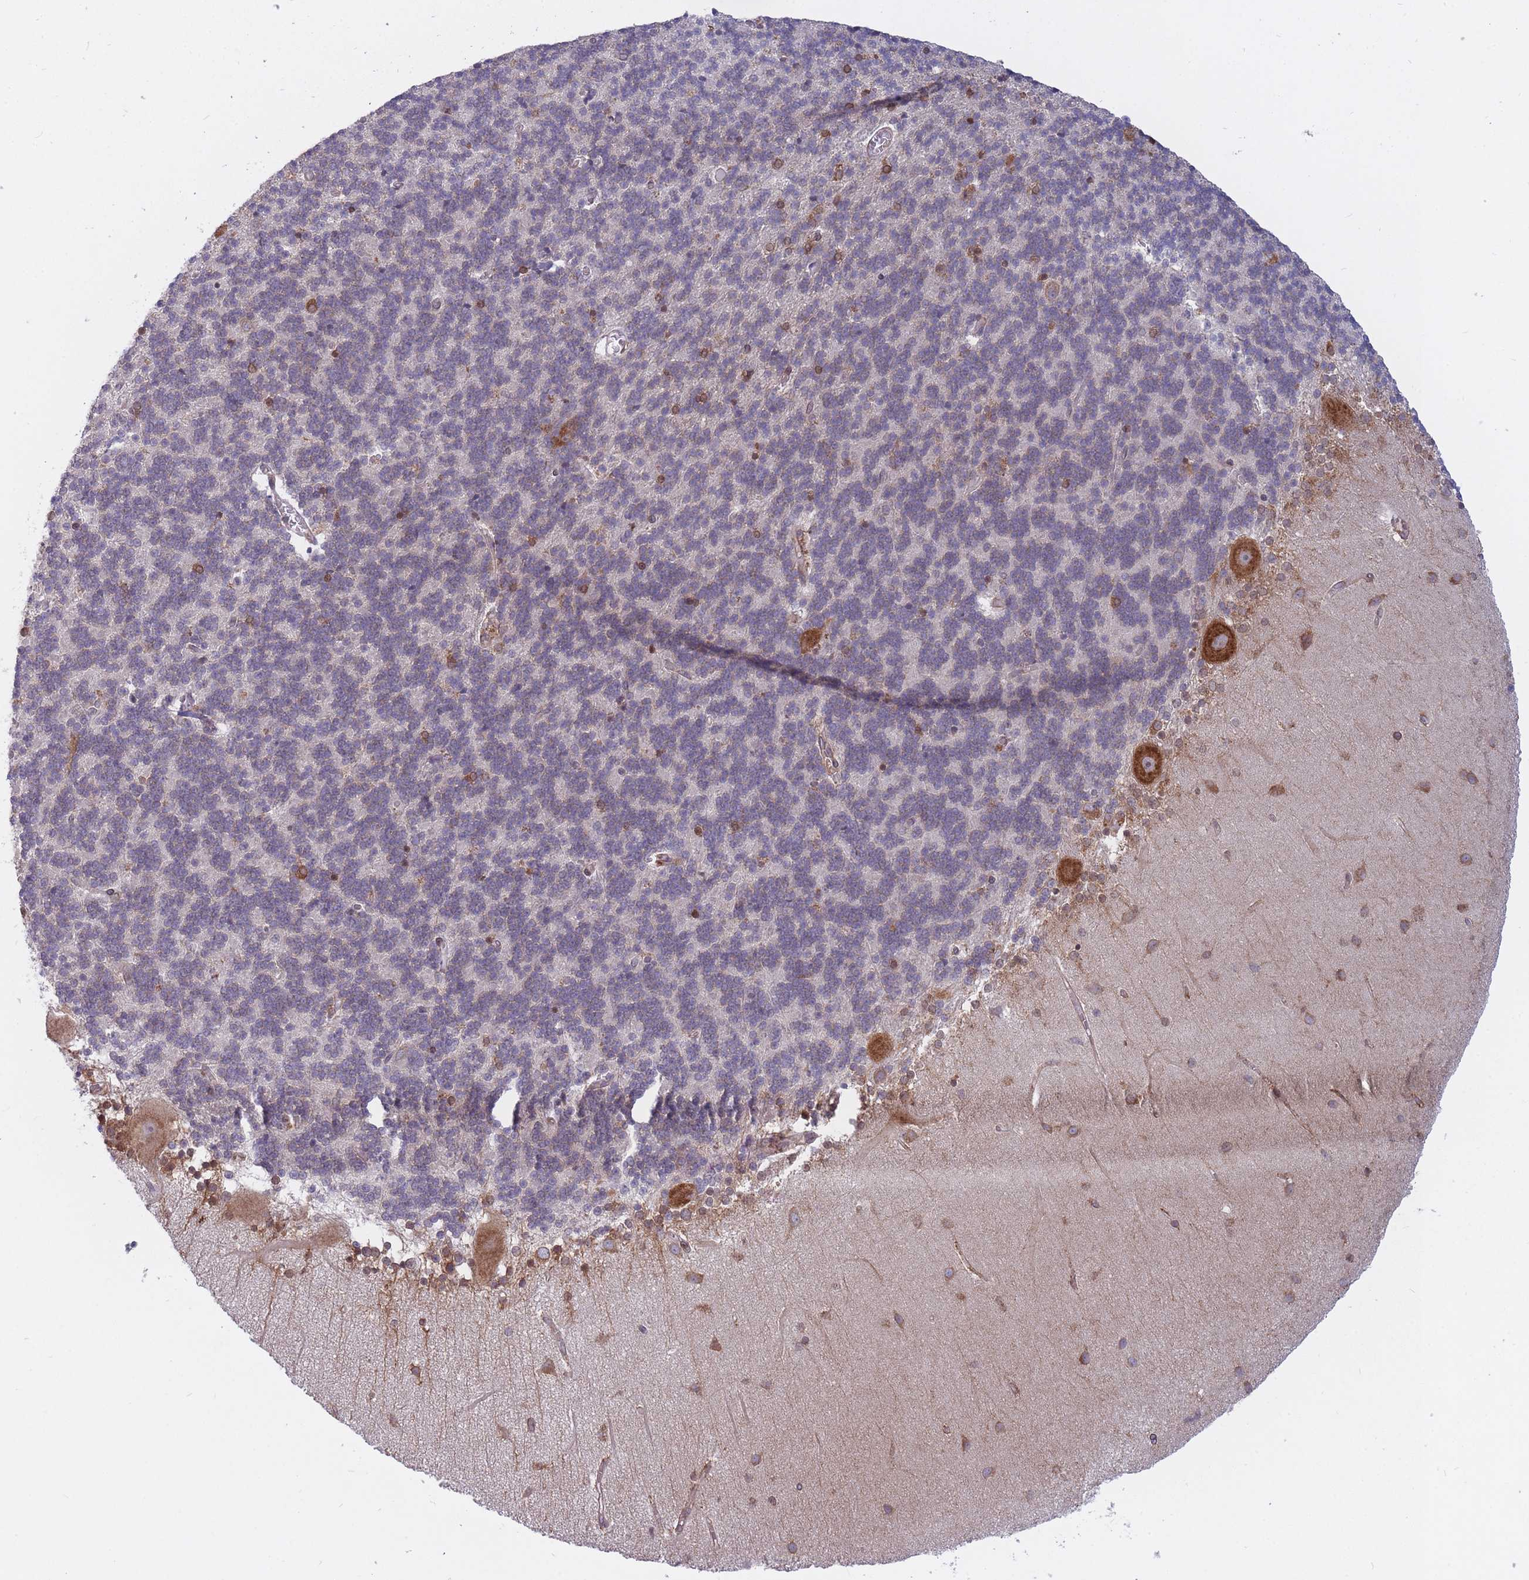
{"staining": {"intensity": "weak", "quantity": "25%-75%", "location": "cytoplasmic/membranous"}, "tissue": "cerebellum", "cell_type": "Cells in granular layer", "image_type": "normal", "snomed": [{"axis": "morphology", "description": "Normal tissue, NOS"}, {"axis": "topography", "description": "Cerebellum"}], "caption": "Brown immunohistochemical staining in benign human cerebellum demonstrates weak cytoplasmic/membranous positivity in approximately 25%-75% of cells in granular layer.", "gene": "CCDC124", "patient": {"sex": "female", "age": 54}}